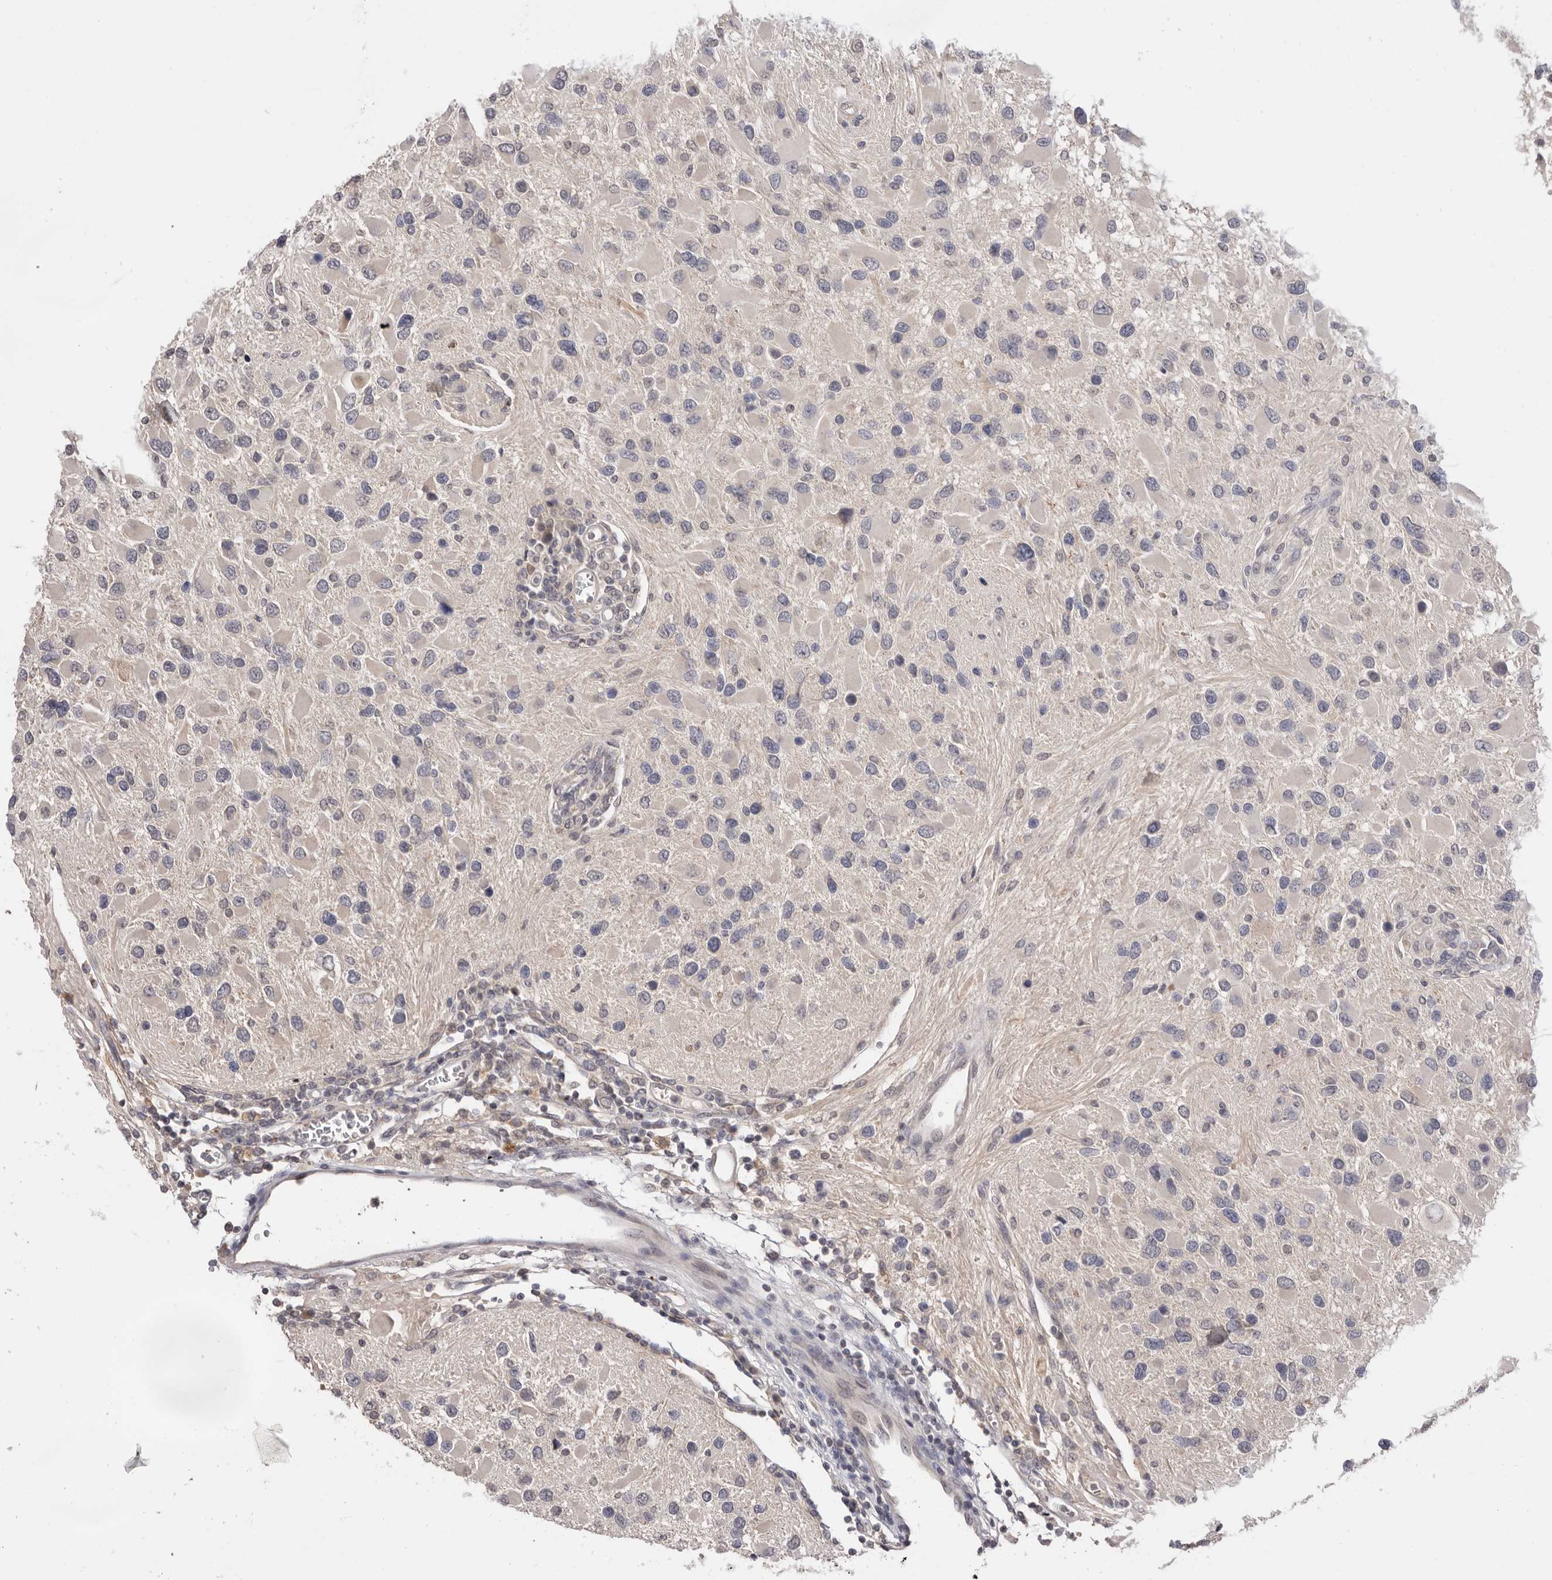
{"staining": {"intensity": "negative", "quantity": "none", "location": "none"}, "tissue": "glioma", "cell_type": "Tumor cells", "image_type": "cancer", "snomed": [{"axis": "morphology", "description": "Glioma, malignant, High grade"}, {"axis": "topography", "description": "Brain"}], "caption": "The image exhibits no significant staining in tumor cells of glioma.", "gene": "DOP1A", "patient": {"sex": "male", "age": 53}}